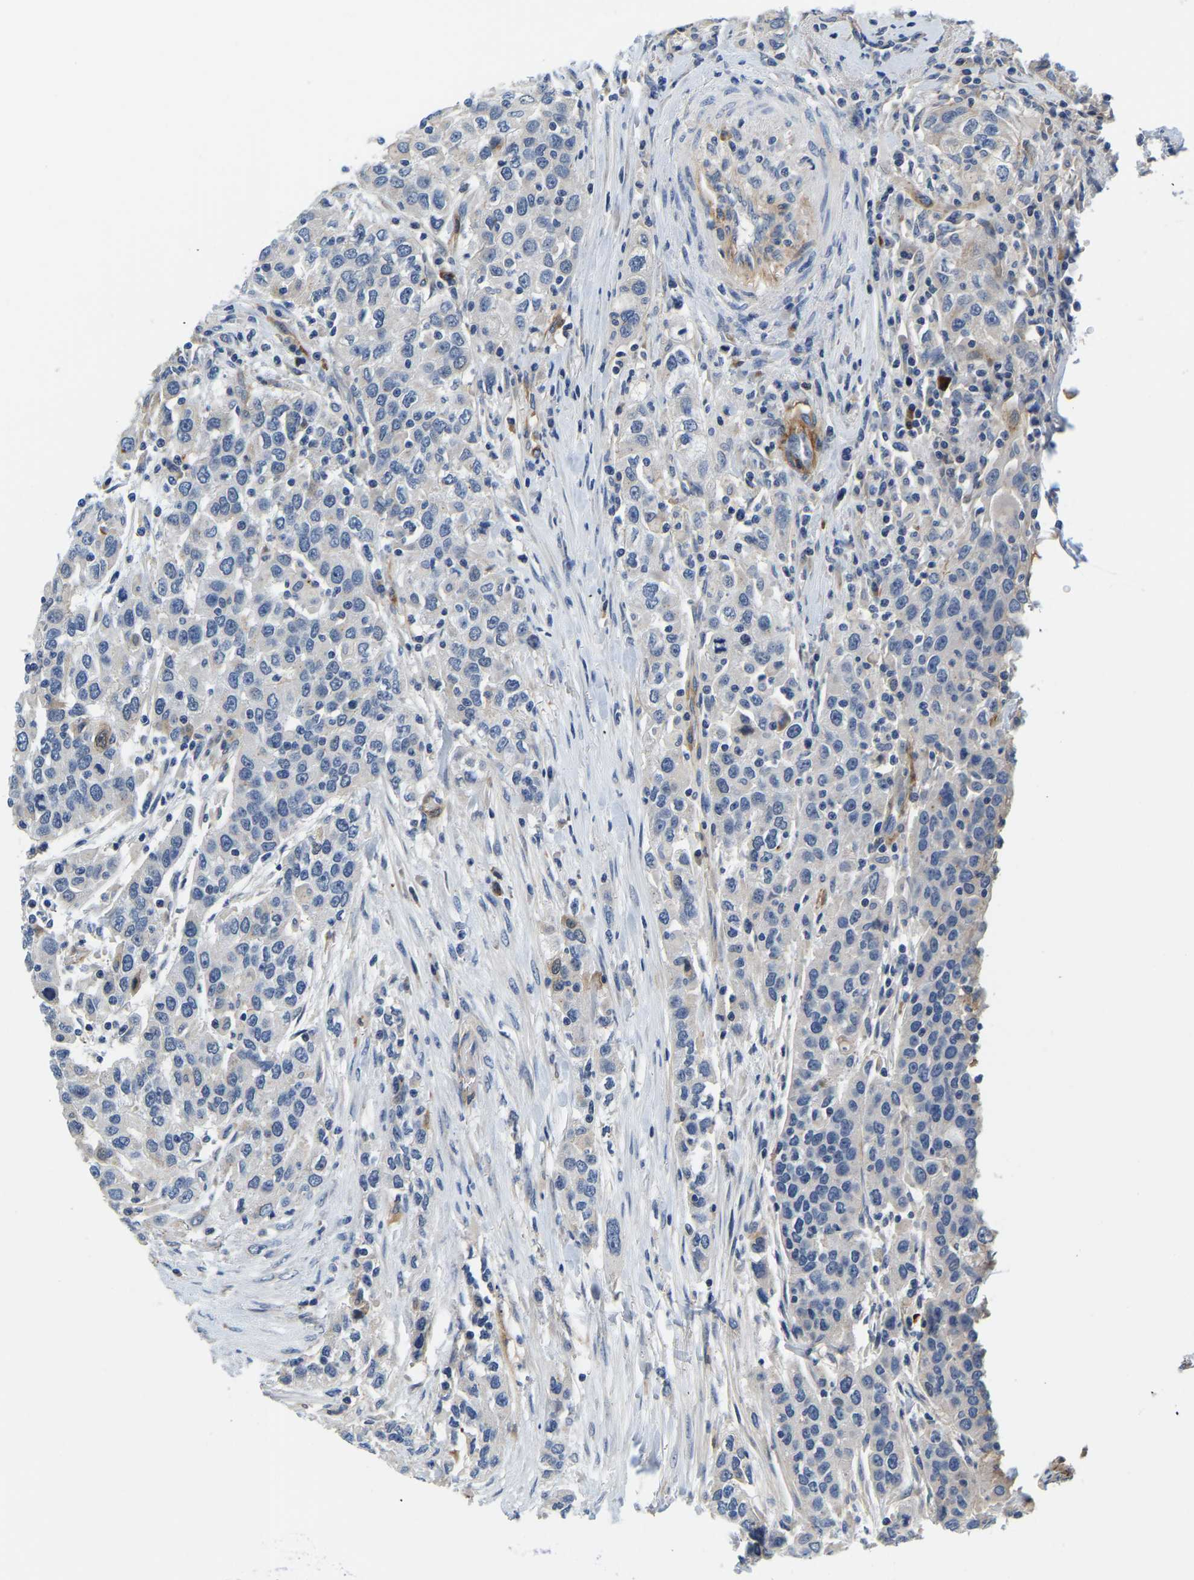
{"staining": {"intensity": "negative", "quantity": "none", "location": "none"}, "tissue": "urothelial cancer", "cell_type": "Tumor cells", "image_type": "cancer", "snomed": [{"axis": "morphology", "description": "Urothelial carcinoma, High grade"}, {"axis": "topography", "description": "Urinary bladder"}], "caption": "Immunohistochemical staining of human urothelial cancer displays no significant positivity in tumor cells.", "gene": "LIAS", "patient": {"sex": "female", "age": 80}}